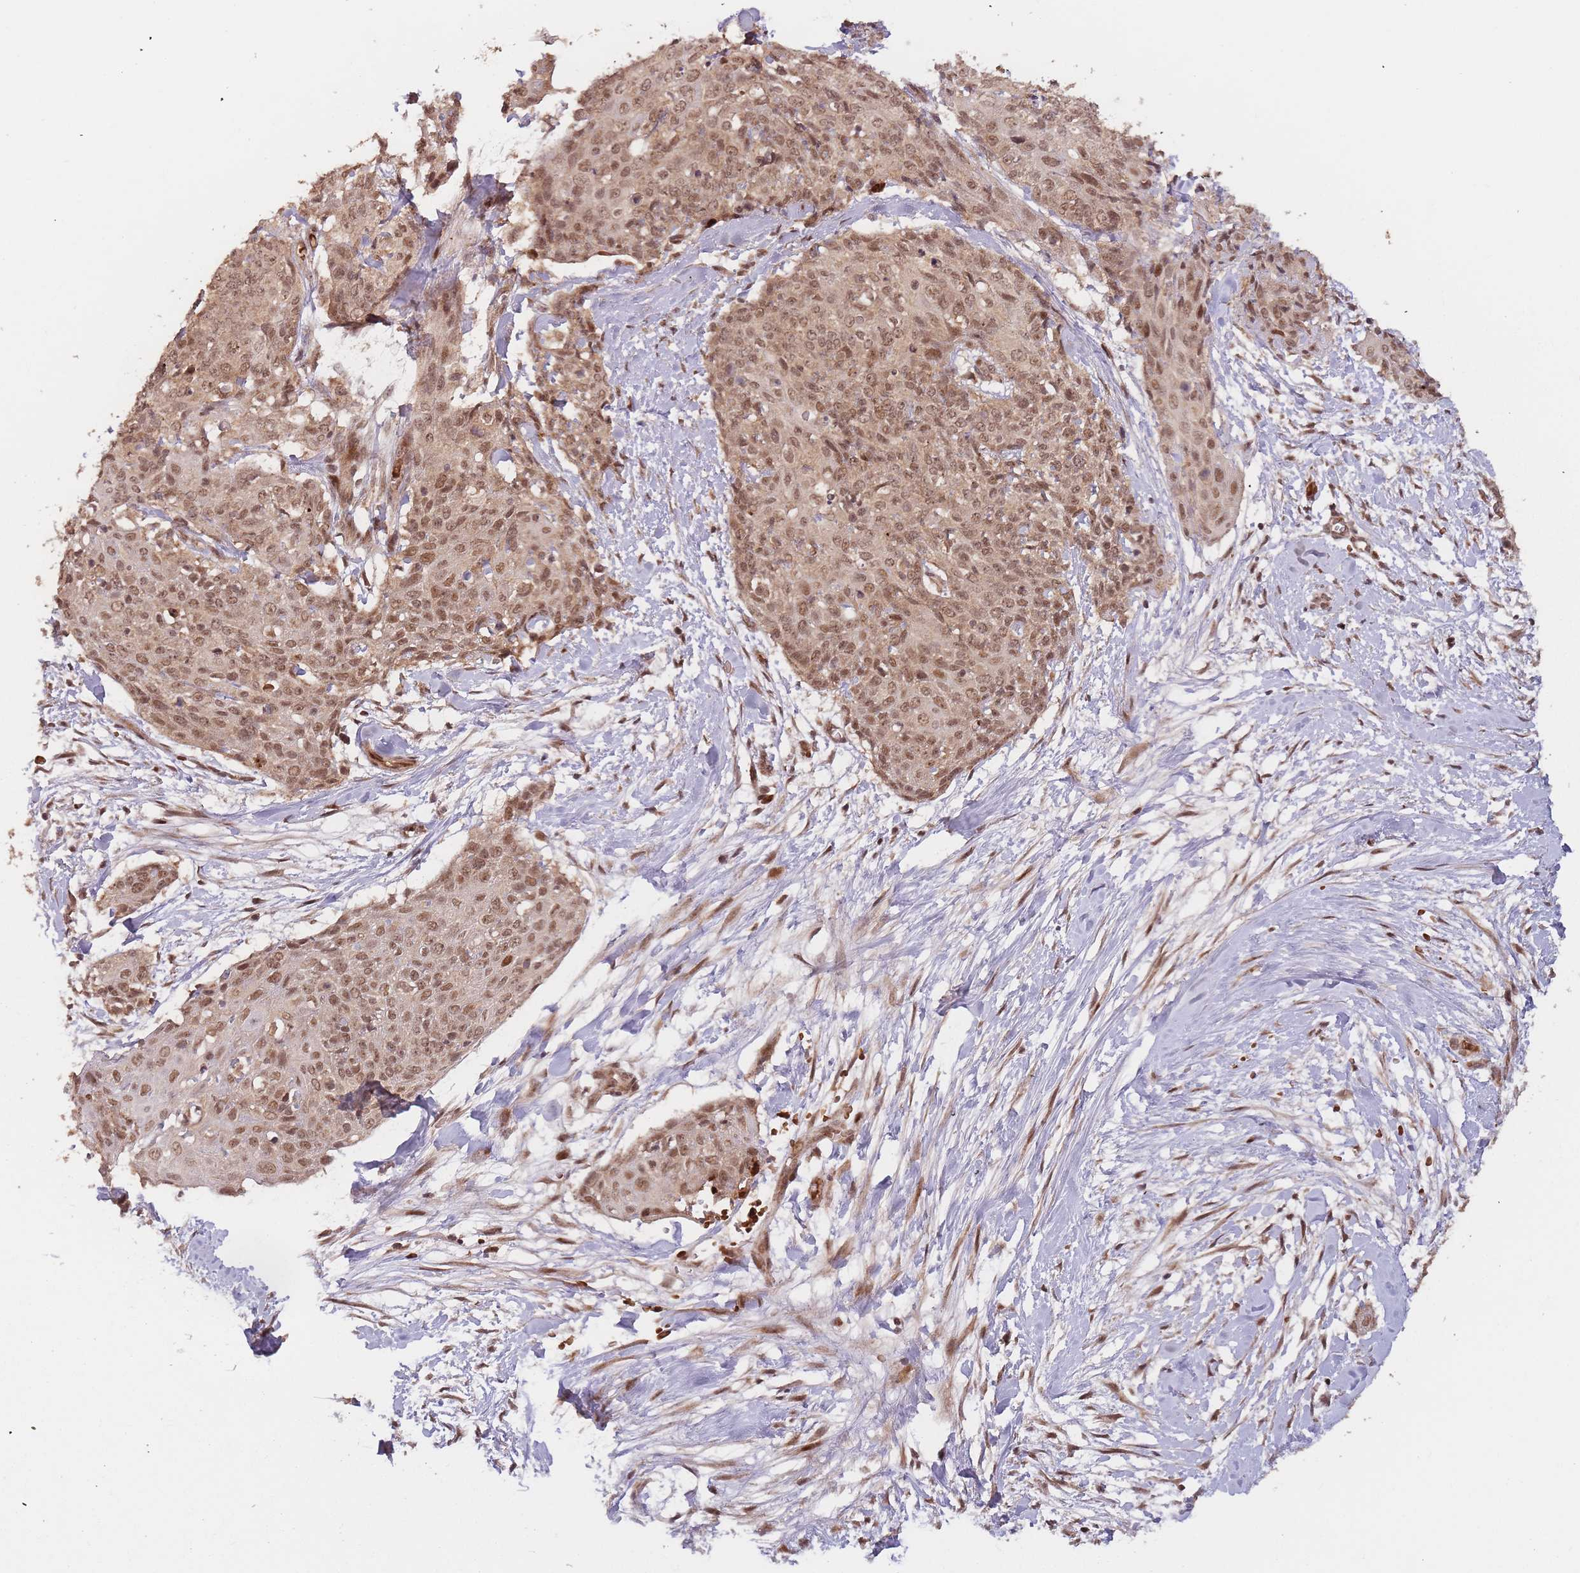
{"staining": {"intensity": "moderate", "quantity": ">75%", "location": "cytoplasmic/membranous,nuclear"}, "tissue": "skin cancer", "cell_type": "Tumor cells", "image_type": "cancer", "snomed": [{"axis": "morphology", "description": "Squamous cell carcinoma, NOS"}, {"axis": "topography", "description": "Skin"}, {"axis": "topography", "description": "Vulva"}], "caption": "Squamous cell carcinoma (skin) tissue shows moderate cytoplasmic/membranous and nuclear positivity in approximately >75% of tumor cells", "gene": "ZNF497", "patient": {"sex": "female", "age": 85}}